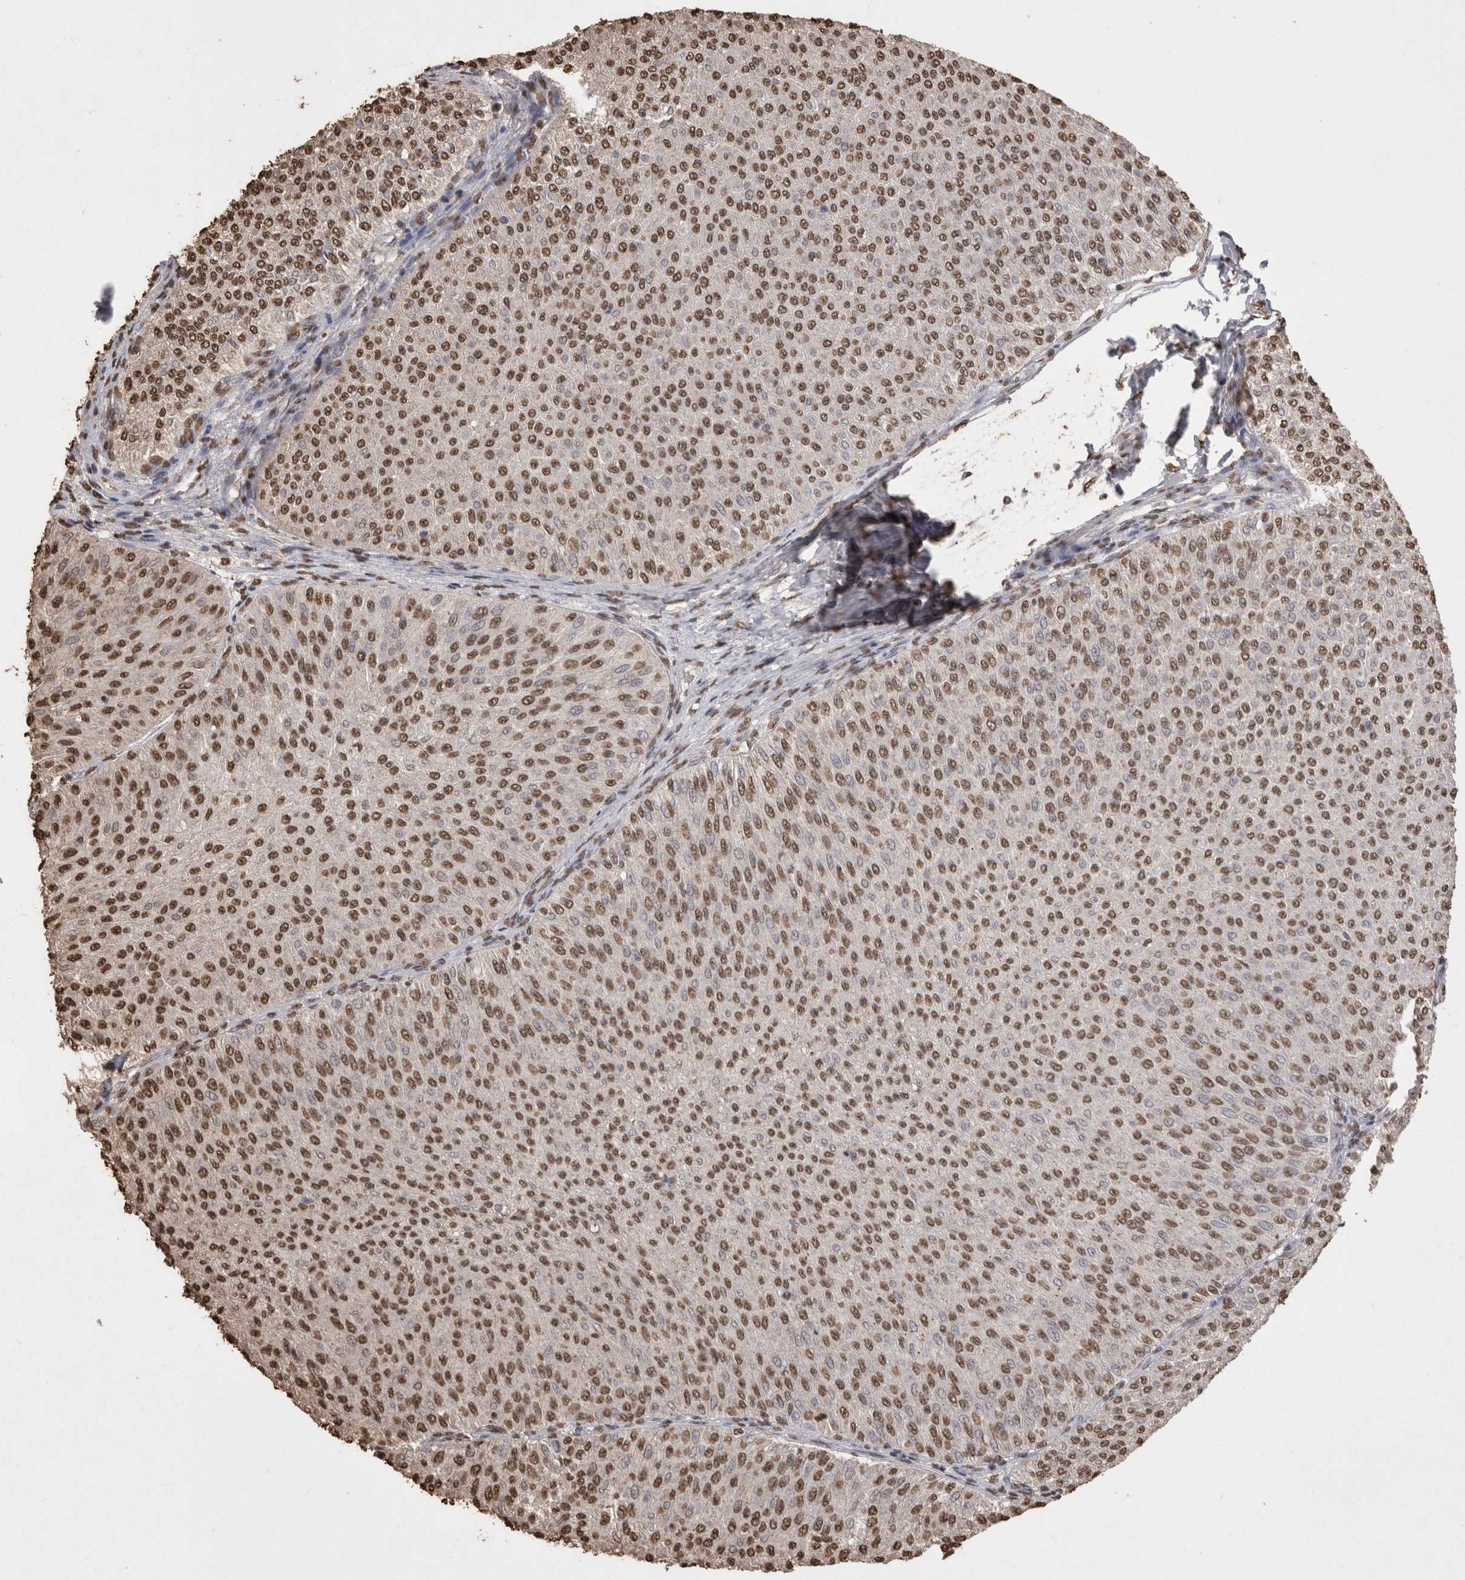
{"staining": {"intensity": "moderate", "quantity": ">75%", "location": "nuclear"}, "tissue": "urothelial cancer", "cell_type": "Tumor cells", "image_type": "cancer", "snomed": [{"axis": "morphology", "description": "Urothelial carcinoma, Low grade"}, {"axis": "topography", "description": "Urinary bladder"}], "caption": "The image shows staining of urothelial carcinoma (low-grade), revealing moderate nuclear protein staining (brown color) within tumor cells.", "gene": "POU5F1", "patient": {"sex": "male", "age": 78}}